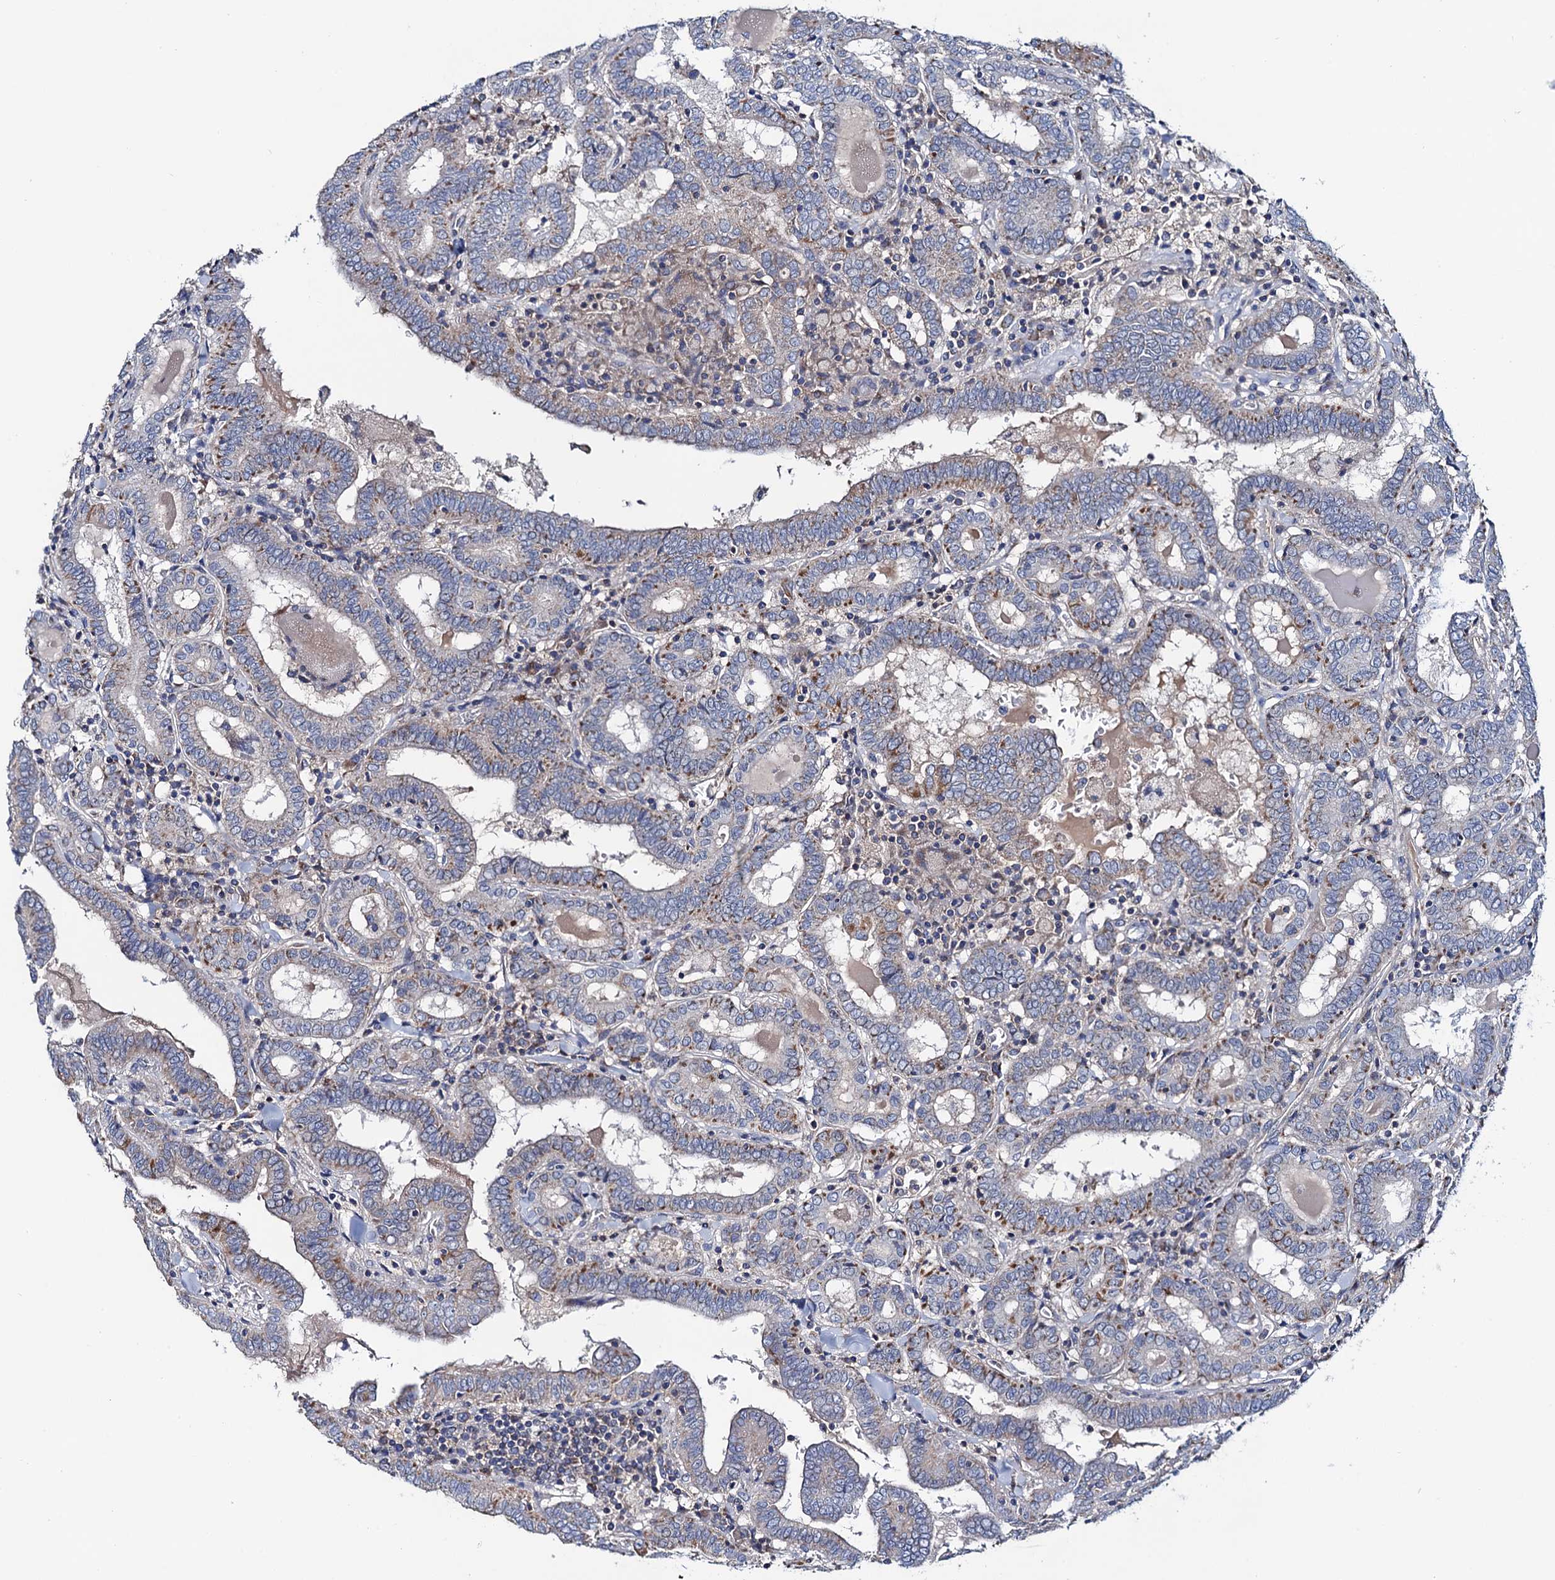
{"staining": {"intensity": "moderate", "quantity": "<25%", "location": "cytoplasmic/membranous"}, "tissue": "thyroid cancer", "cell_type": "Tumor cells", "image_type": "cancer", "snomed": [{"axis": "morphology", "description": "Papillary adenocarcinoma, NOS"}, {"axis": "topography", "description": "Thyroid gland"}], "caption": "Approximately <25% of tumor cells in human thyroid papillary adenocarcinoma show moderate cytoplasmic/membranous protein staining as visualized by brown immunohistochemical staining.", "gene": "MRPL48", "patient": {"sex": "female", "age": 72}}